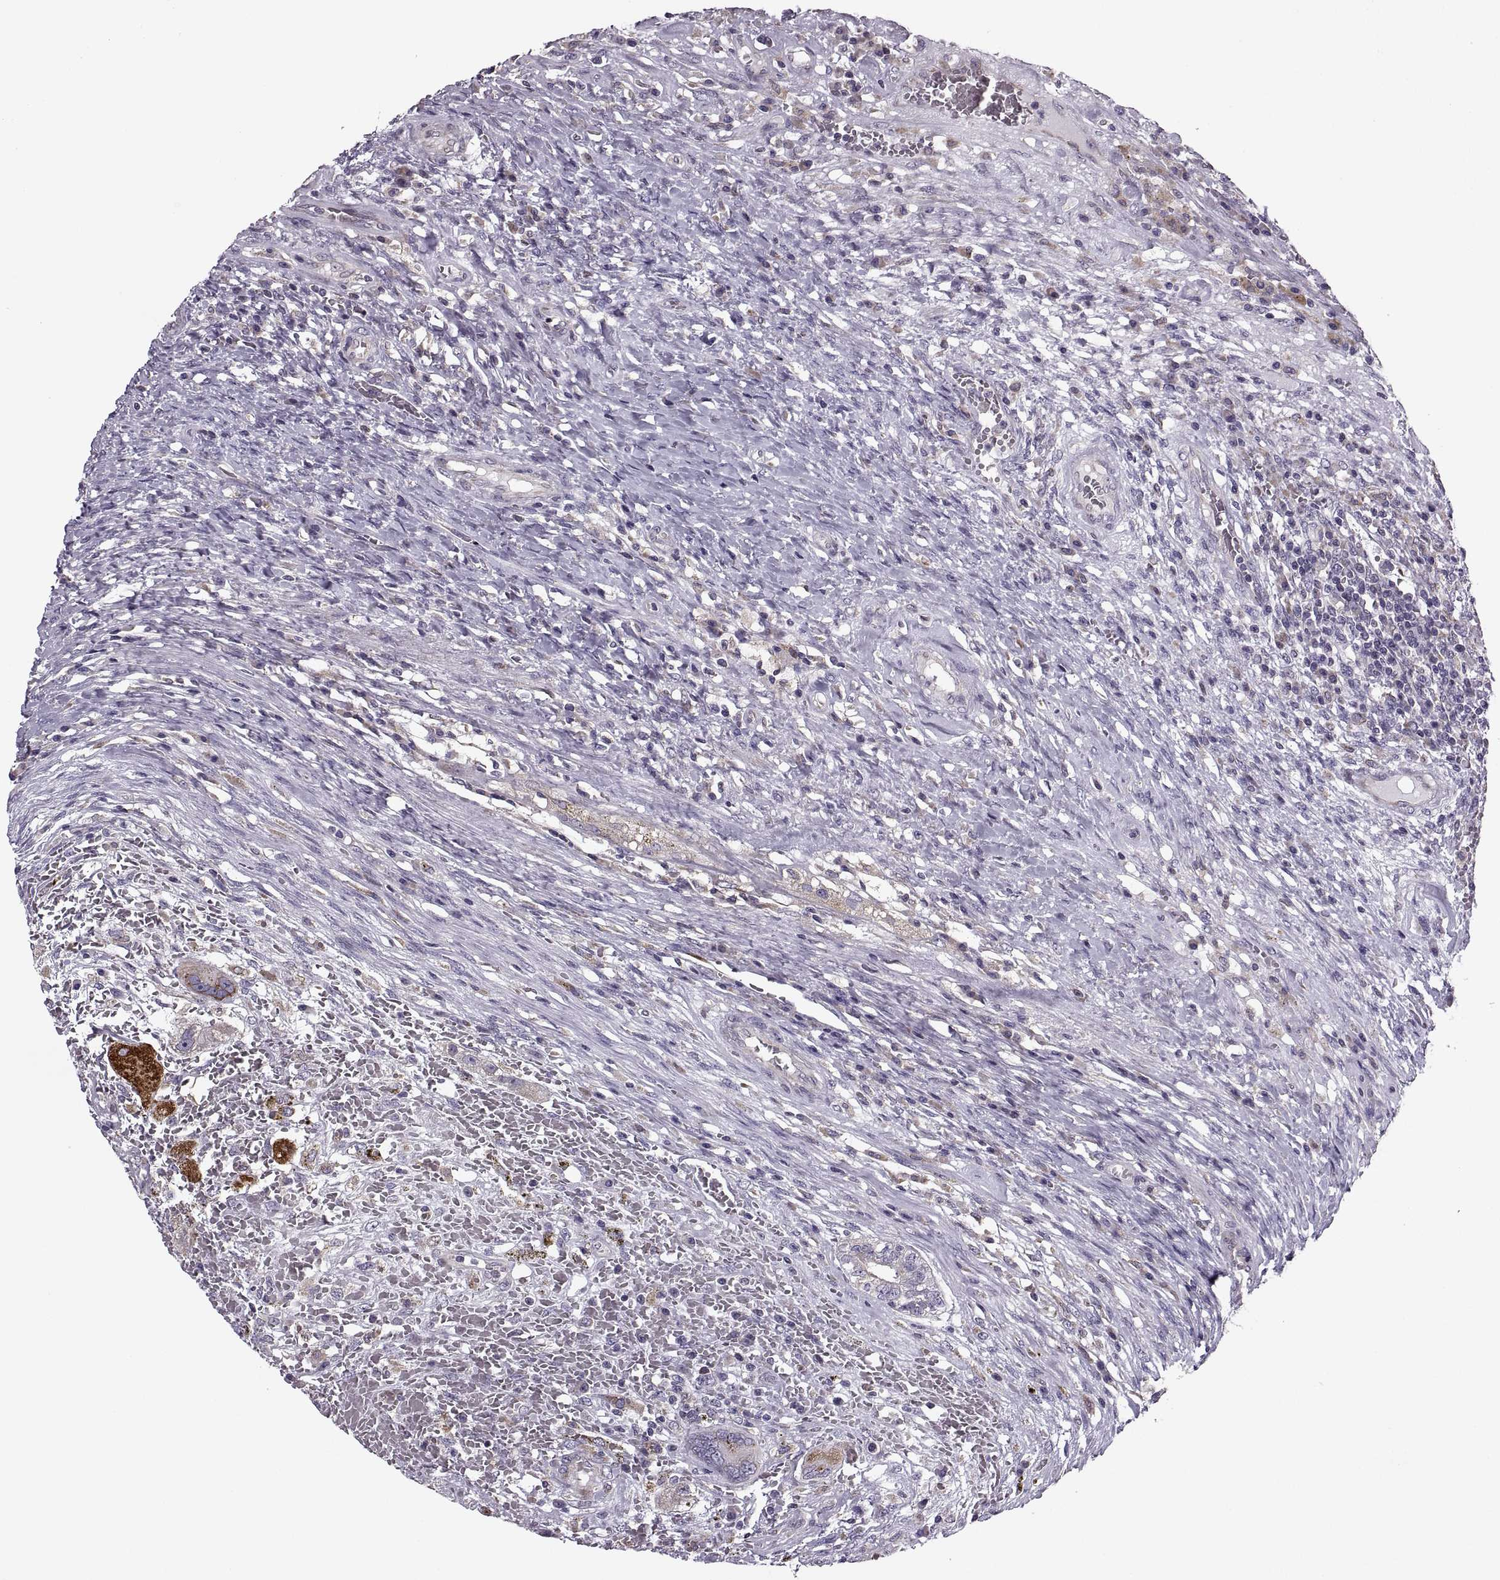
{"staining": {"intensity": "moderate", "quantity": "<25%", "location": "cytoplasmic/membranous"}, "tissue": "testis cancer", "cell_type": "Tumor cells", "image_type": "cancer", "snomed": [{"axis": "morphology", "description": "Carcinoma, Embryonal, NOS"}, {"axis": "topography", "description": "Testis"}], "caption": "Immunohistochemical staining of embryonal carcinoma (testis) shows low levels of moderate cytoplasmic/membranous expression in about <25% of tumor cells.", "gene": "LETM2", "patient": {"sex": "male", "age": 26}}